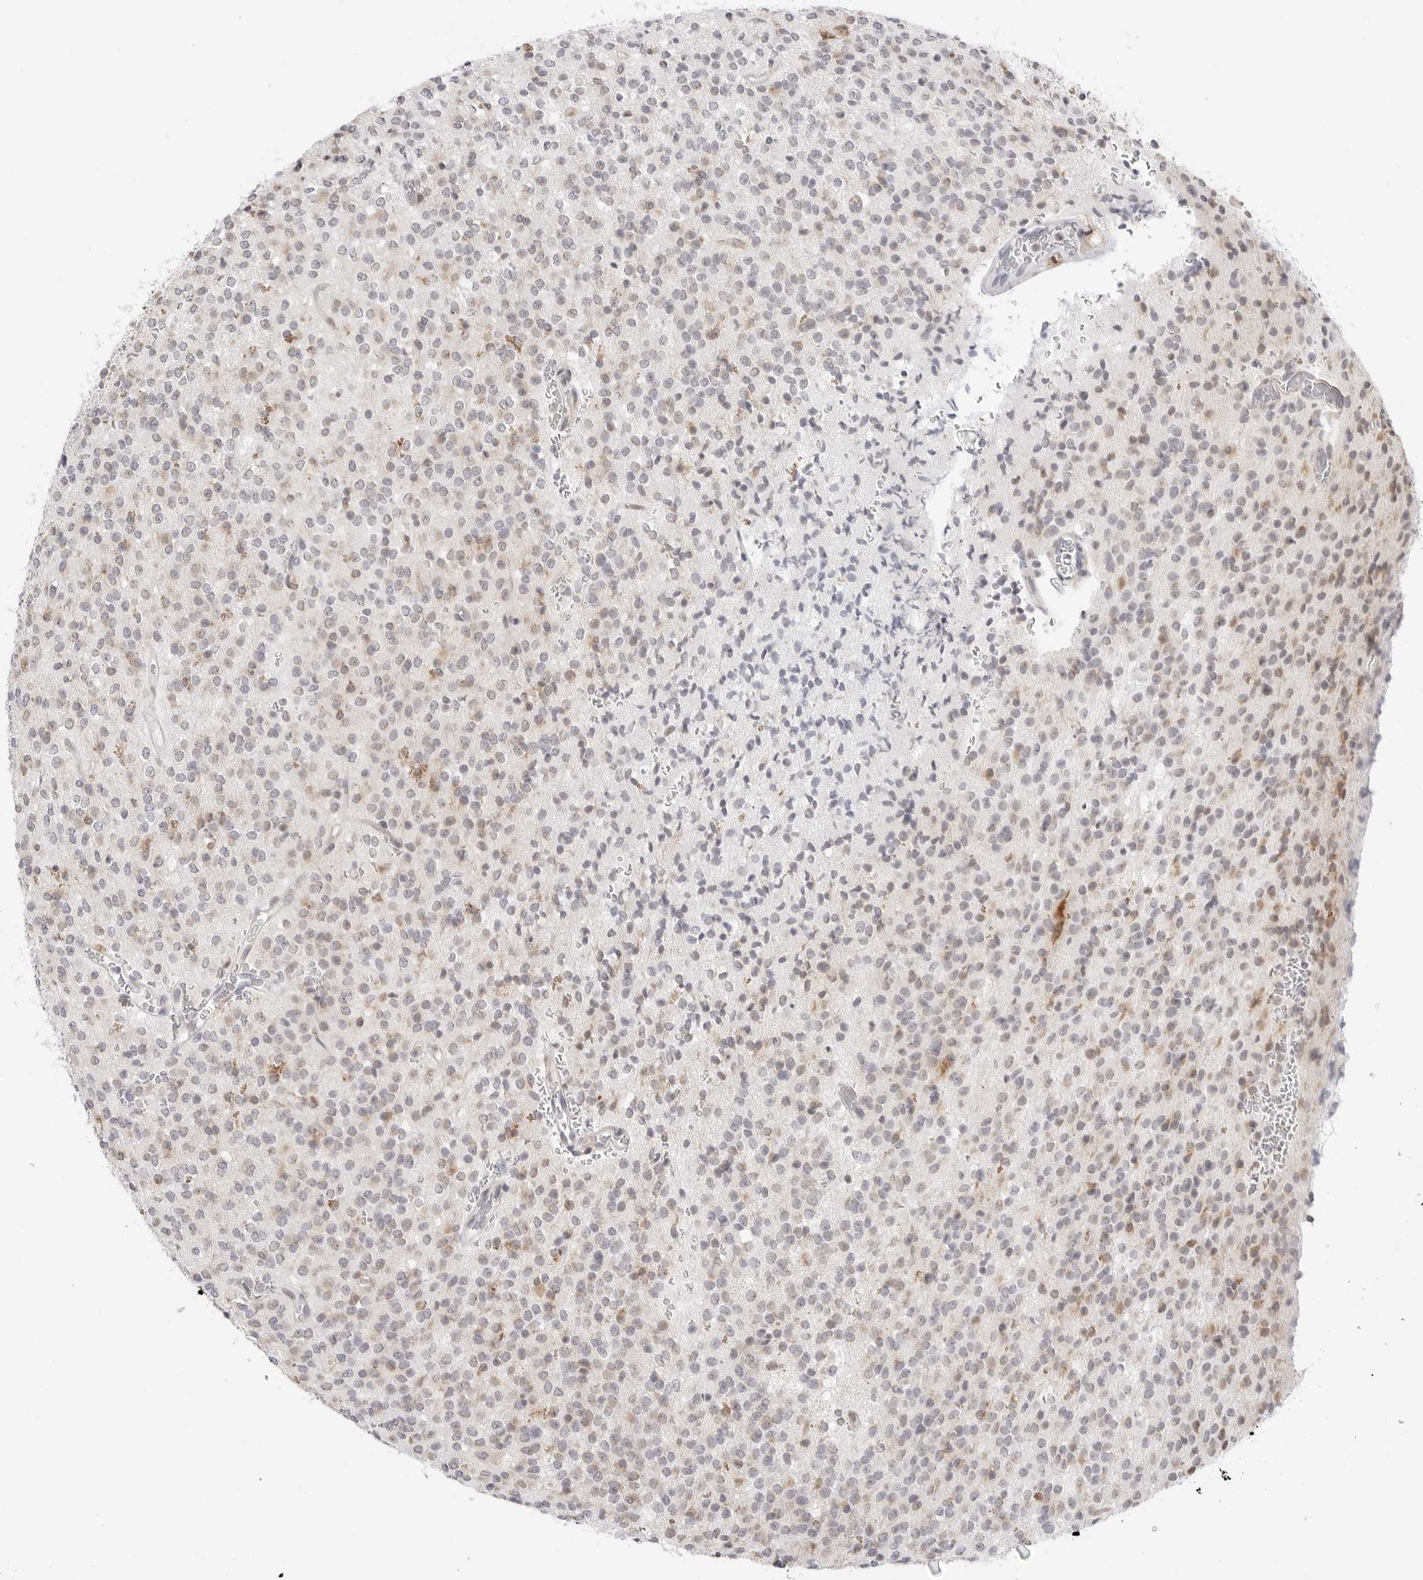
{"staining": {"intensity": "weak", "quantity": "<25%", "location": "cytoplasmic/membranous"}, "tissue": "glioma", "cell_type": "Tumor cells", "image_type": "cancer", "snomed": [{"axis": "morphology", "description": "Glioma, malignant, High grade"}, {"axis": "topography", "description": "Brain"}], "caption": "Glioma stained for a protein using IHC reveals no expression tumor cells.", "gene": "RPN1", "patient": {"sex": "male", "age": 34}}